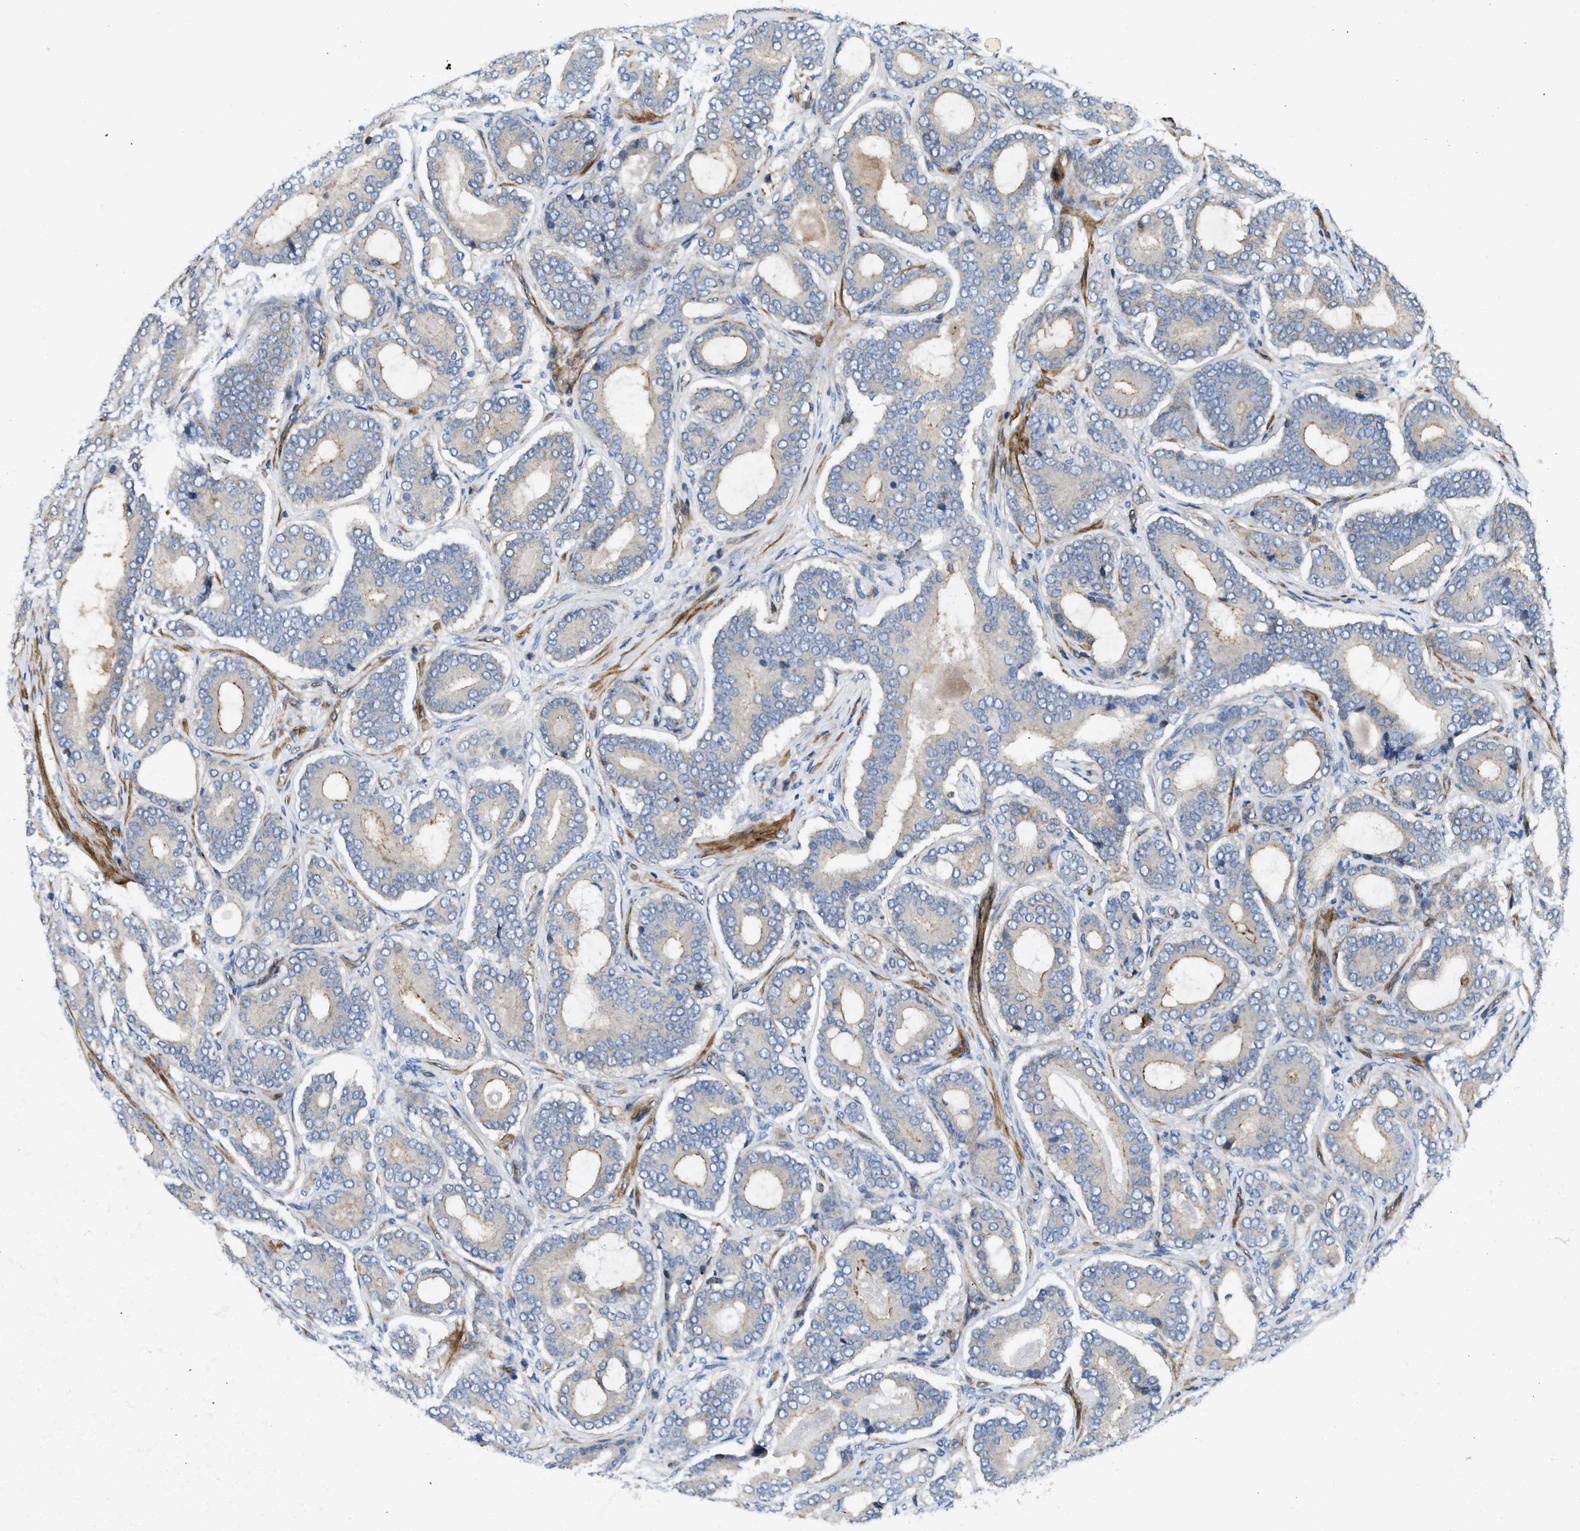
{"staining": {"intensity": "moderate", "quantity": "<25%", "location": "cytoplasmic/membranous"}, "tissue": "prostate cancer", "cell_type": "Tumor cells", "image_type": "cancer", "snomed": [{"axis": "morphology", "description": "Adenocarcinoma, High grade"}, {"axis": "topography", "description": "Prostate"}], "caption": "Moderate cytoplasmic/membranous expression is seen in approximately <25% of tumor cells in prostate cancer.", "gene": "NYNRIN", "patient": {"sex": "male", "age": 60}}